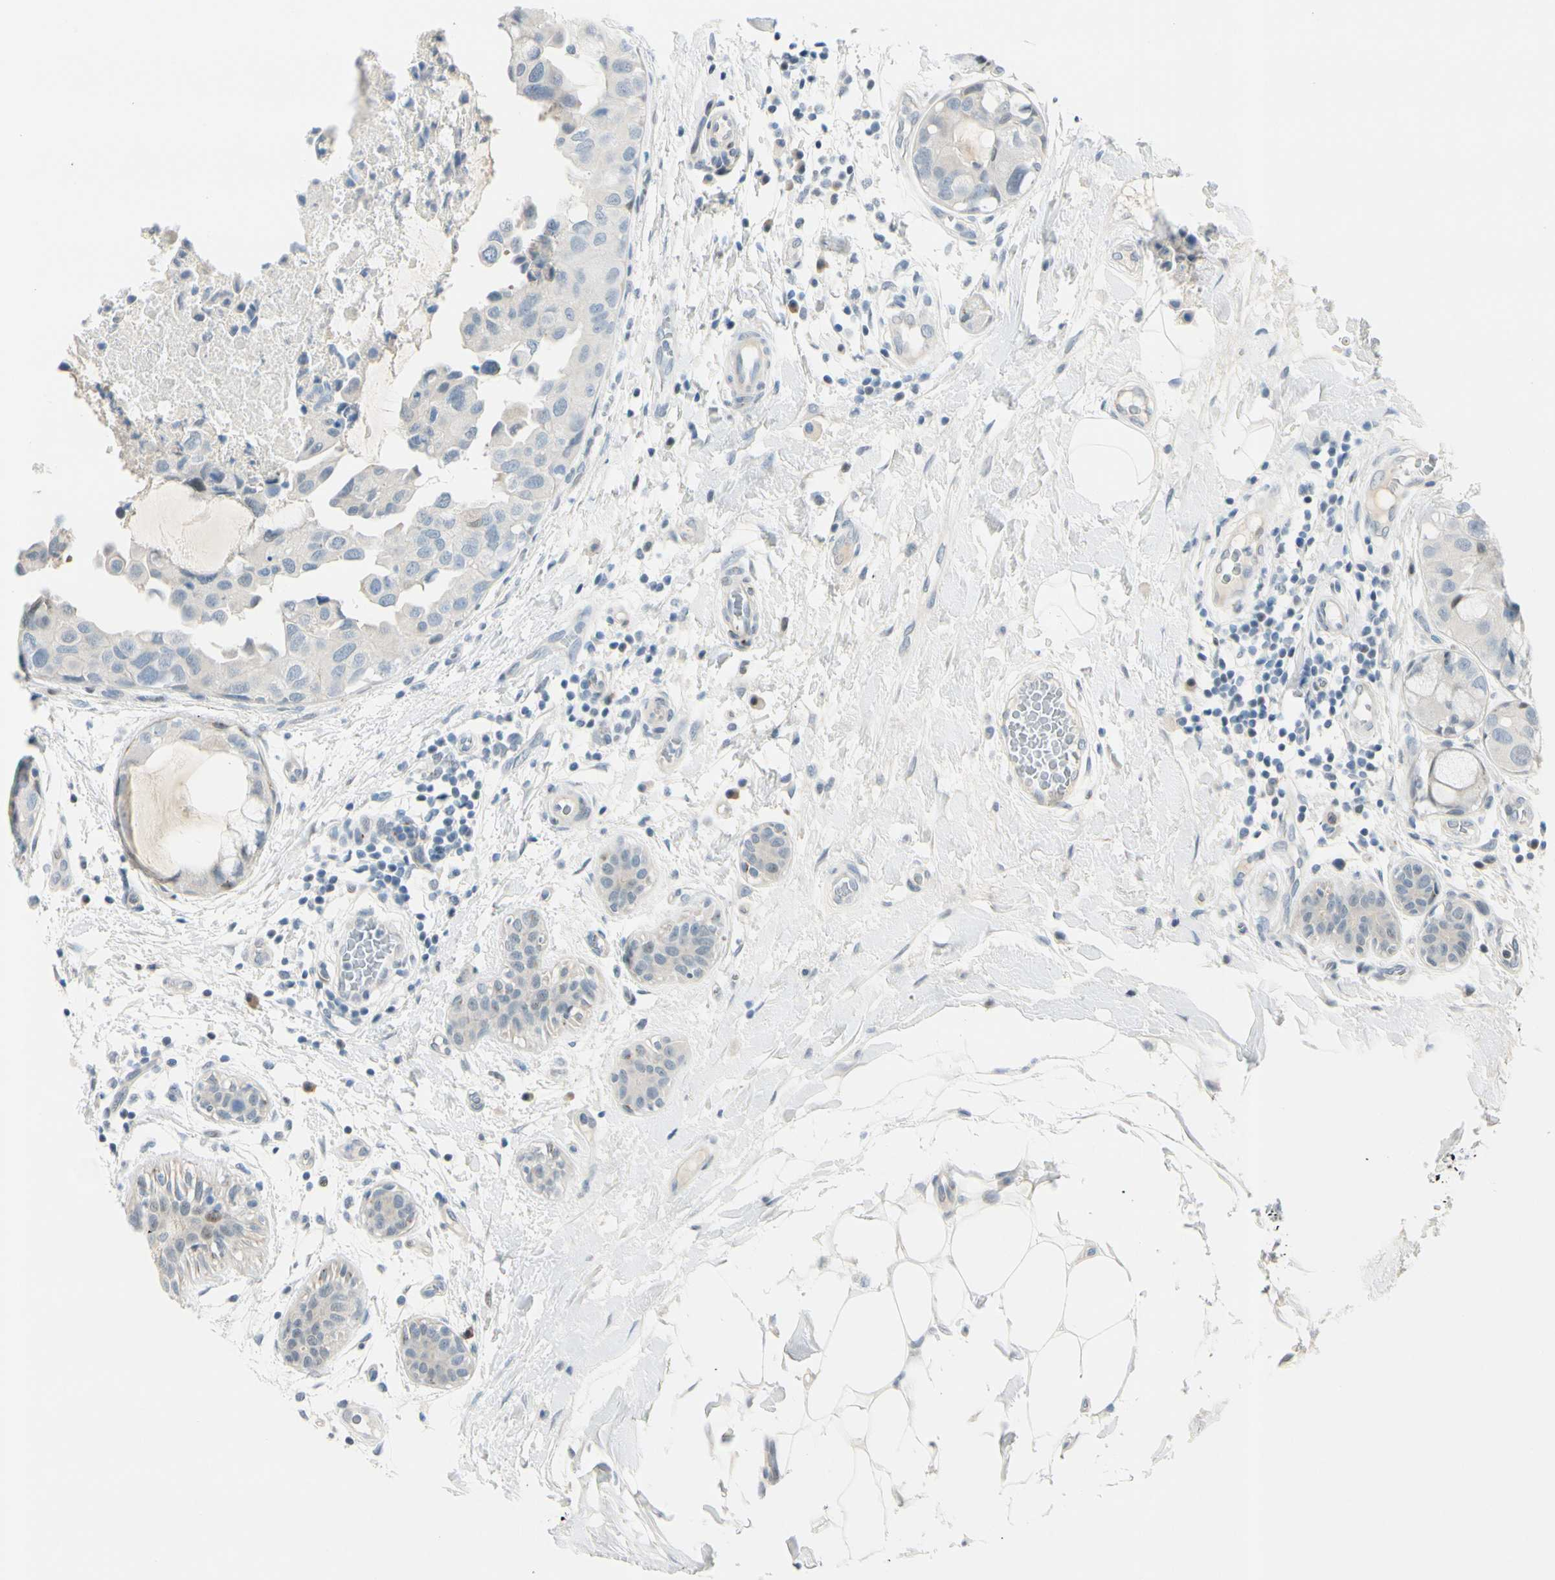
{"staining": {"intensity": "negative", "quantity": "none", "location": "none"}, "tissue": "breast cancer", "cell_type": "Tumor cells", "image_type": "cancer", "snomed": [{"axis": "morphology", "description": "Duct carcinoma"}, {"axis": "topography", "description": "Breast"}], "caption": "Immunohistochemistry (IHC) image of neoplastic tissue: human infiltrating ductal carcinoma (breast) stained with DAB (3,3'-diaminobenzidine) exhibits no significant protein positivity in tumor cells.", "gene": "B4GALNT1", "patient": {"sex": "female", "age": 40}}